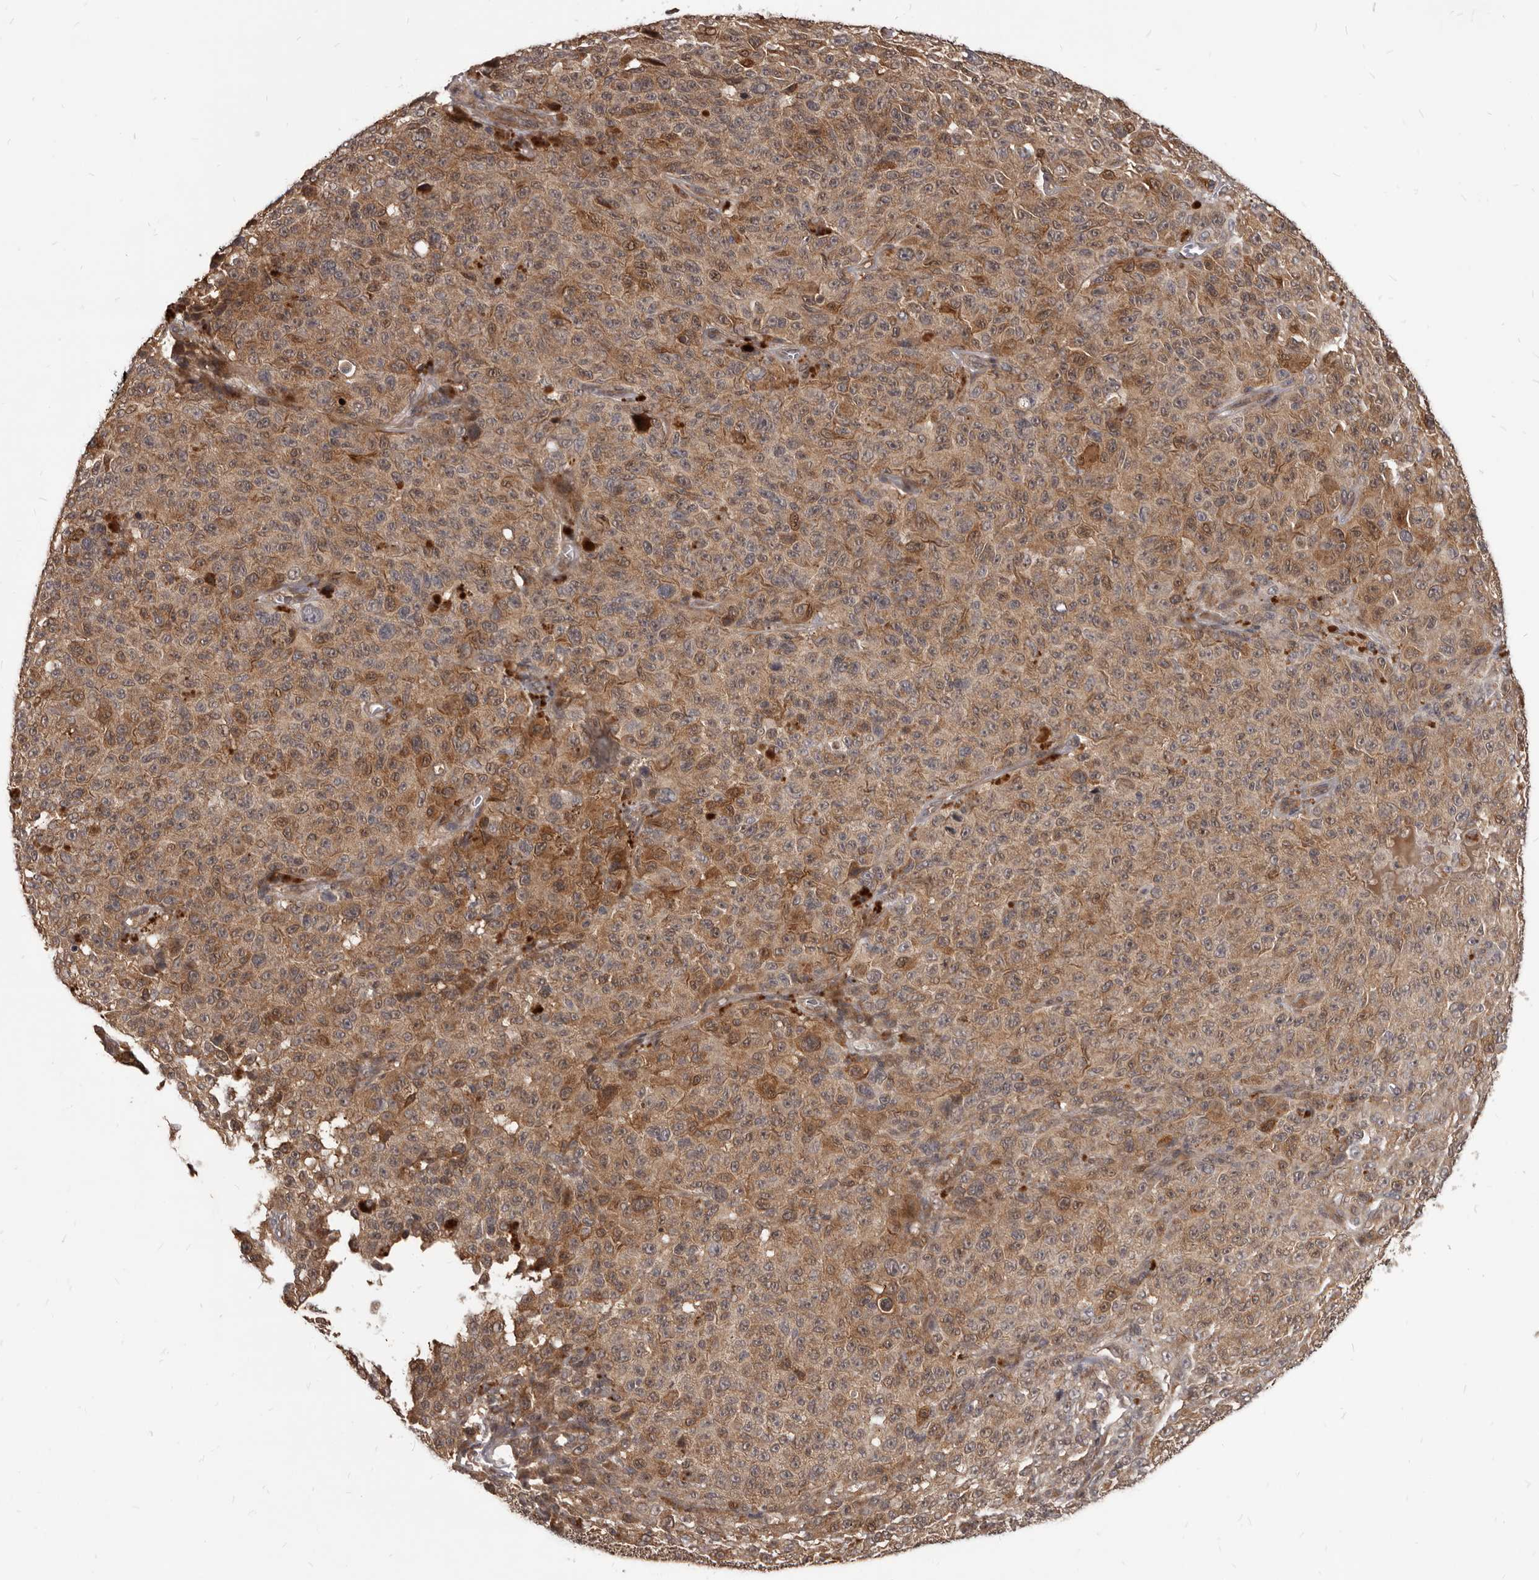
{"staining": {"intensity": "weak", "quantity": ">75%", "location": "cytoplasmic/membranous,nuclear"}, "tissue": "melanoma", "cell_type": "Tumor cells", "image_type": "cancer", "snomed": [{"axis": "morphology", "description": "Malignant melanoma, NOS"}, {"axis": "topography", "description": "Skin"}], "caption": "Brown immunohistochemical staining in melanoma exhibits weak cytoplasmic/membranous and nuclear expression in approximately >75% of tumor cells. (Brightfield microscopy of DAB IHC at high magnification).", "gene": "GABPB2", "patient": {"sex": "female", "age": 82}}